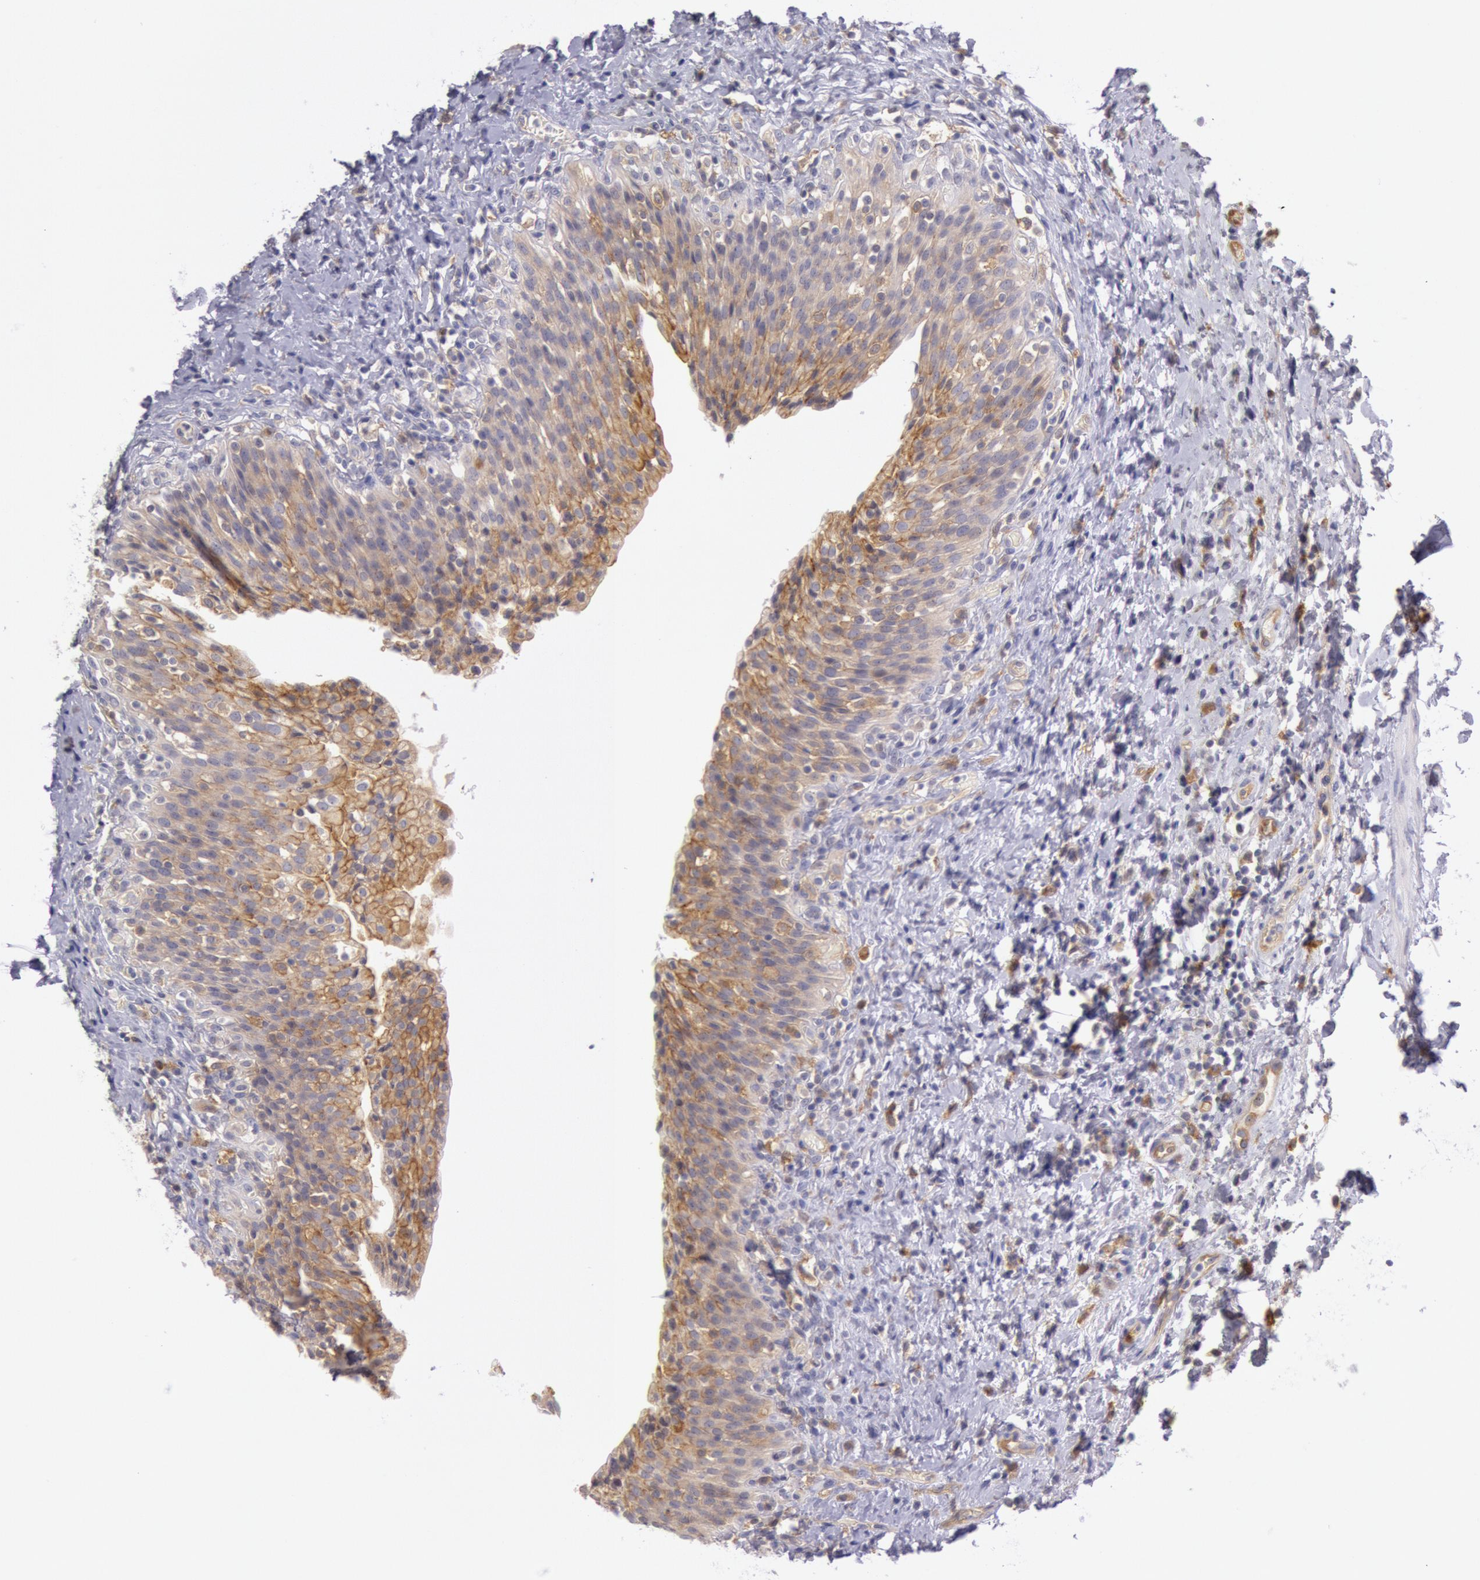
{"staining": {"intensity": "moderate", "quantity": "25%-75%", "location": "cytoplasmic/membranous"}, "tissue": "urinary bladder", "cell_type": "Urothelial cells", "image_type": "normal", "snomed": [{"axis": "morphology", "description": "Normal tissue, NOS"}, {"axis": "topography", "description": "Urinary bladder"}], "caption": "A high-resolution image shows immunohistochemistry (IHC) staining of normal urinary bladder, which displays moderate cytoplasmic/membranous positivity in about 25%-75% of urothelial cells.", "gene": "MYO5A", "patient": {"sex": "male", "age": 51}}